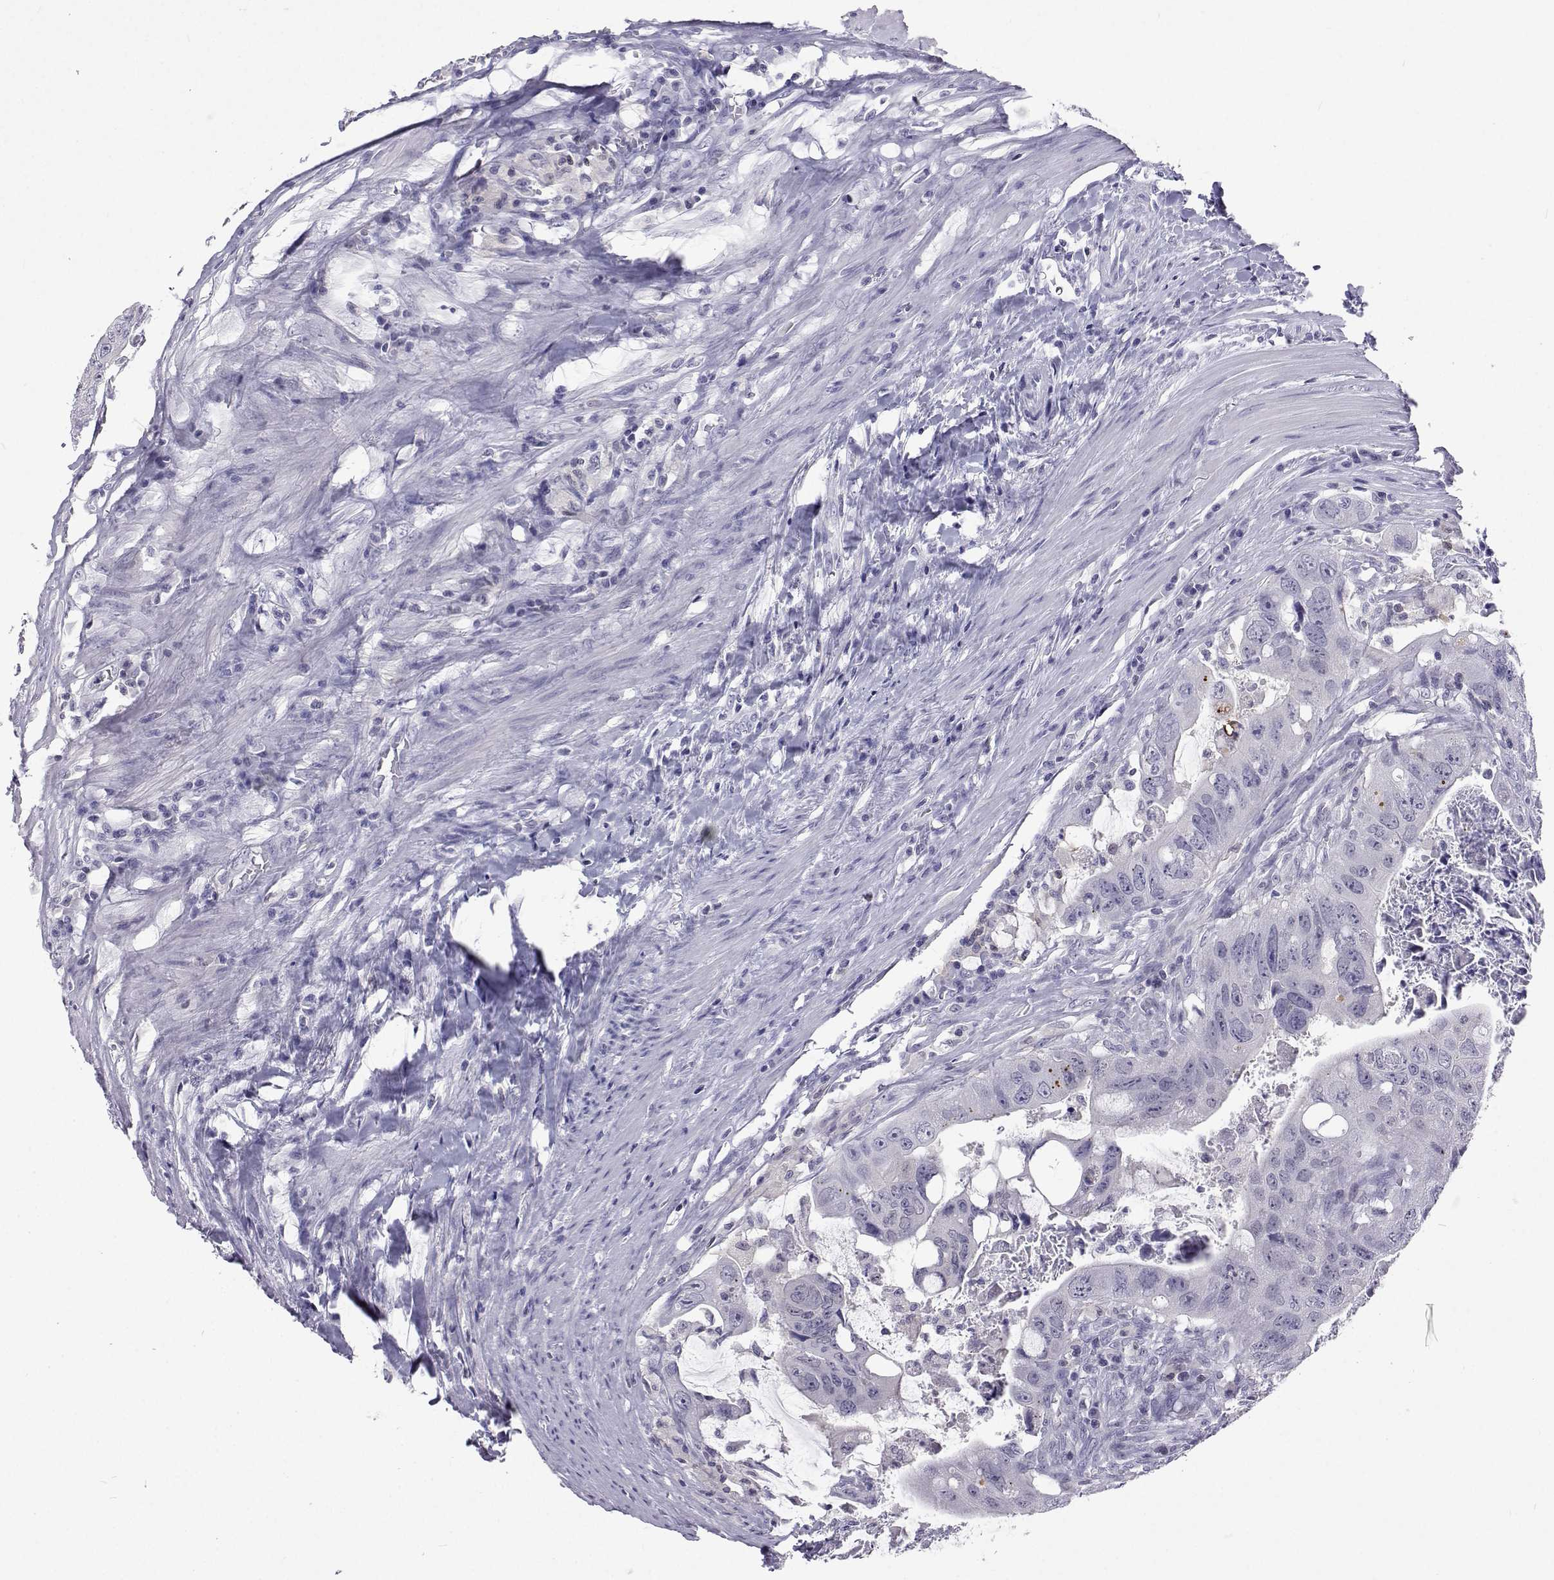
{"staining": {"intensity": "negative", "quantity": "none", "location": "none"}, "tissue": "colorectal cancer", "cell_type": "Tumor cells", "image_type": "cancer", "snomed": [{"axis": "morphology", "description": "Adenocarcinoma, NOS"}, {"axis": "topography", "description": "Colon"}], "caption": "IHC of colorectal cancer (adenocarcinoma) exhibits no positivity in tumor cells.", "gene": "GALM", "patient": {"sex": "male", "age": 57}}